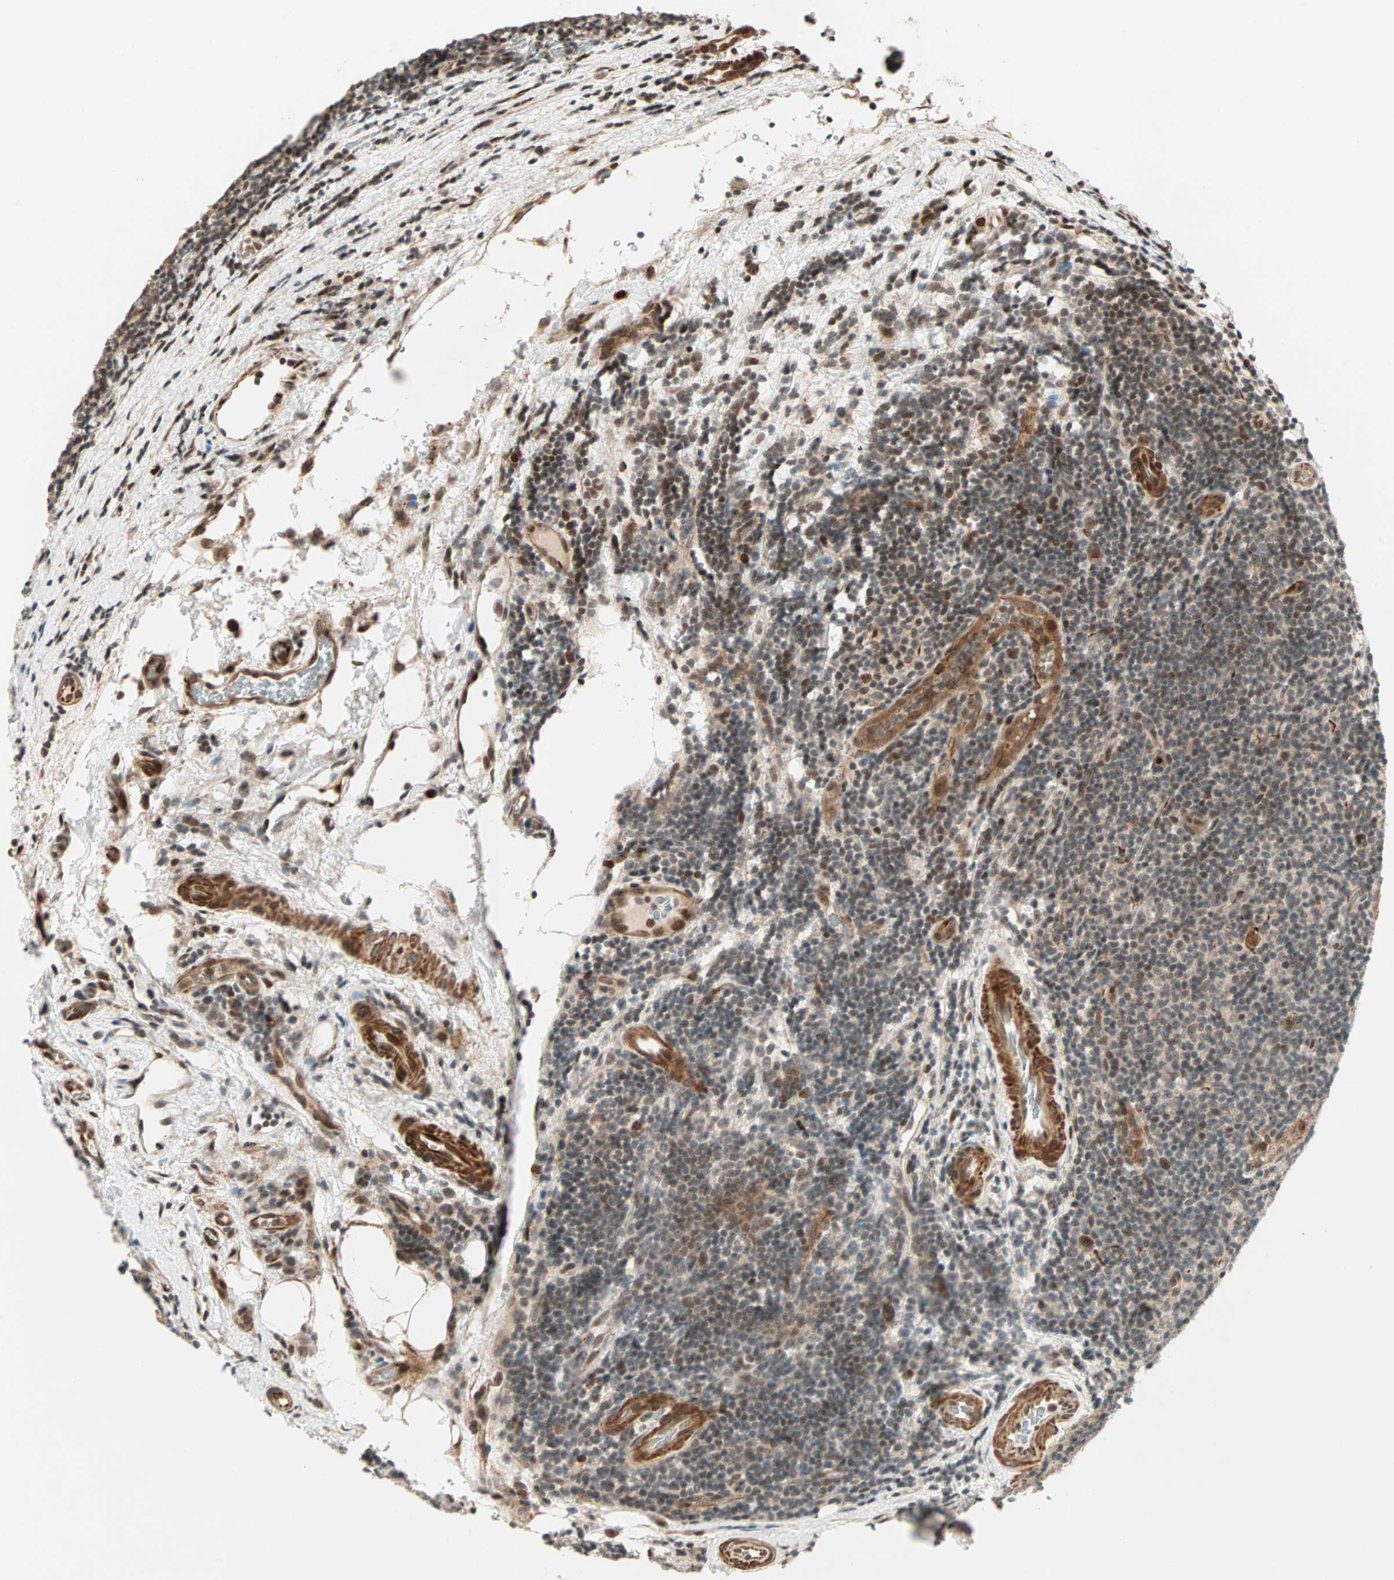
{"staining": {"intensity": "strong", "quantity": ">75%", "location": "nuclear"}, "tissue": "lymphoma", "cell_type": "Tumor cells", "image_type": "cancer", "snomed": [{"axis": "morphology", "description": "Malignant lymphoma, non-Hodgkin's type, Low grade"}, {"axis": "topography", "description": "Lymph node"}], "caption": "Protein expression analysis of lymphoma displays strong nuclear positivity in approximately >75% of tumor cells. (brown staining indicates protein expression, while blue staining denotes nuclei).", "gene": "ZBED9", "patient": {"sex": "male", "age": 83}}